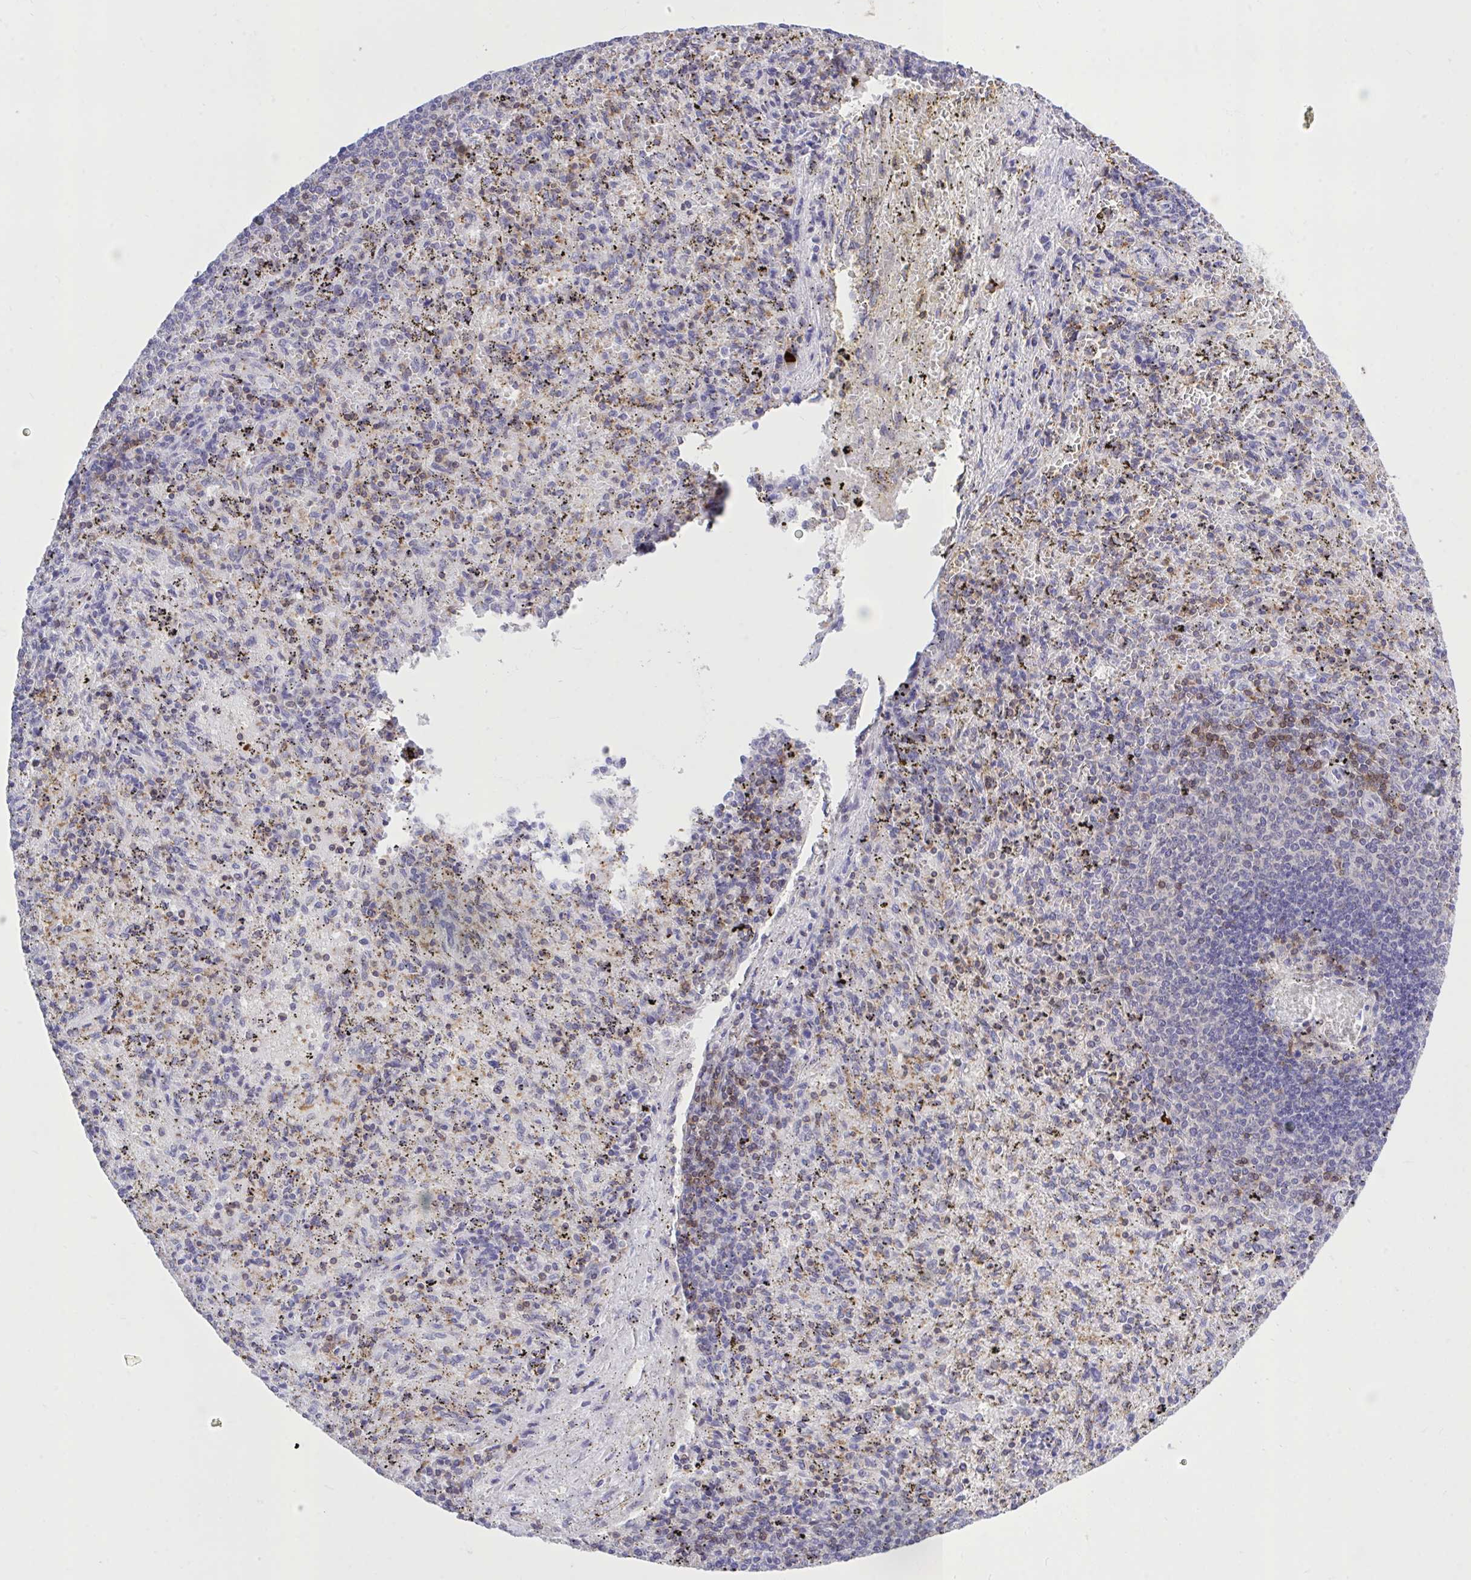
{"staining": {"intensity": "moderate", "quantity": "<25%", "location": "cytoplasmic/membranous"}, "tissue": "spleen", "cell_type": "Cells in red pulp", "image_type": "normal", "snomed": [{"axis": "morphology", "description": "Normal tissue, NOS"}, {"axis": "topography", "description": "Spleen"}], "caption": "Immunohistochemical staining of unremarkable human spleen shows <25% levels of moderate cytoplasmic/membranous protein positivity in approximately <25% of cells in red pulp. The staining was performed using DAB (3,3'-diaminobenzidine) to visualize the protein expression in brown, while the nuclei were stained in blue with hematoxylin (Magnification: 20x).", "gene": "CXCL8", "patient": {"sex": "male", "age": 57}}